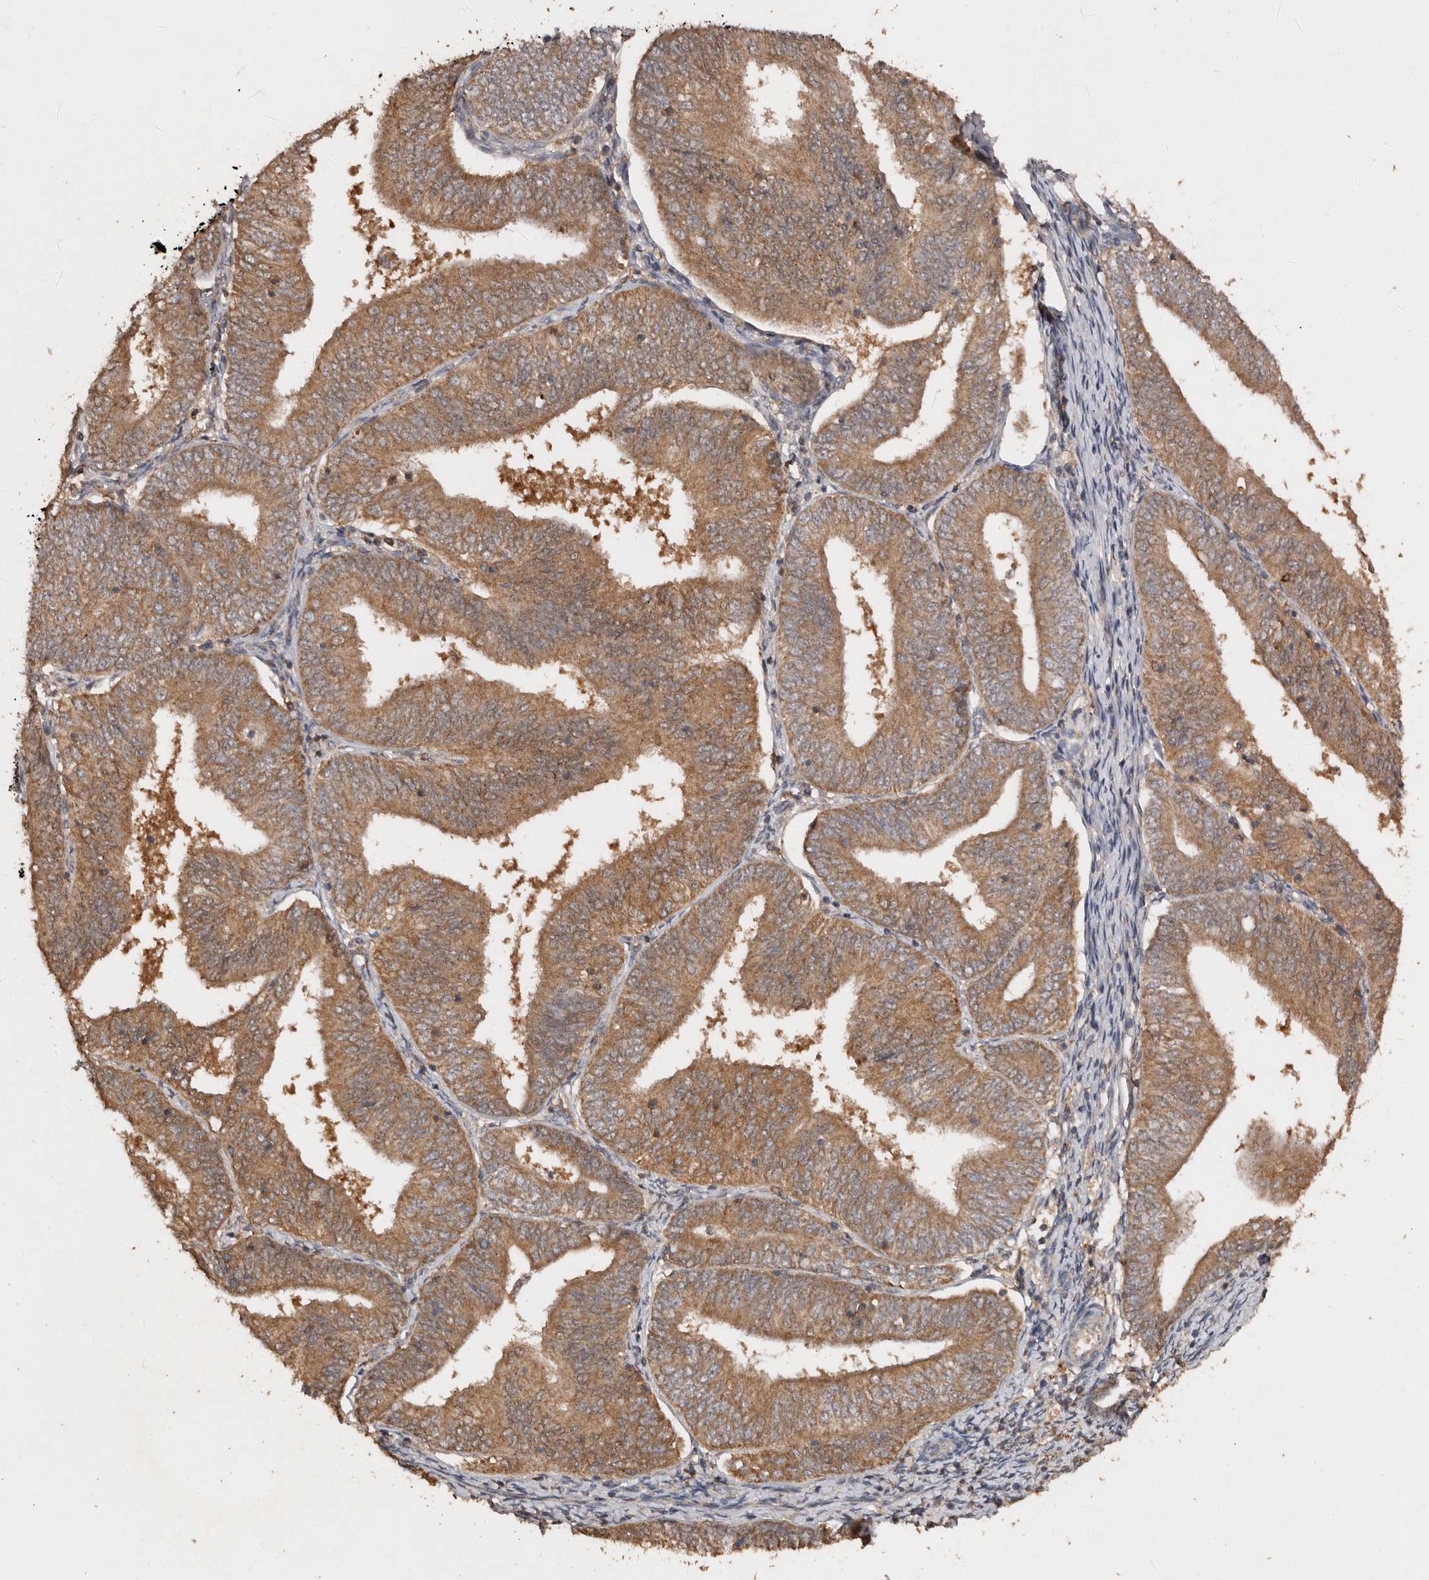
{"staining": {"intensity": "moderate", "quantity": ">75%", "location": "cytoplasmic/membranous"}, "tissue": "endometrial cancer", "cell_type": "Tumor cells", "image_type": "cancer", "snomed": [{"axis": "morphology", "description": "Adenocarcinoma, NOS"}, {"axis": "topography", "description": "Endometrium"}], "caption": "The photomicrograph displays staining of adenocarcinoma (endometrial), revealing moderate cytoplasmic/membranous protein expression (brown color) within tumor cells.", "gene": "EDEM1", "patient": {"sex": "female", "age": 58}}